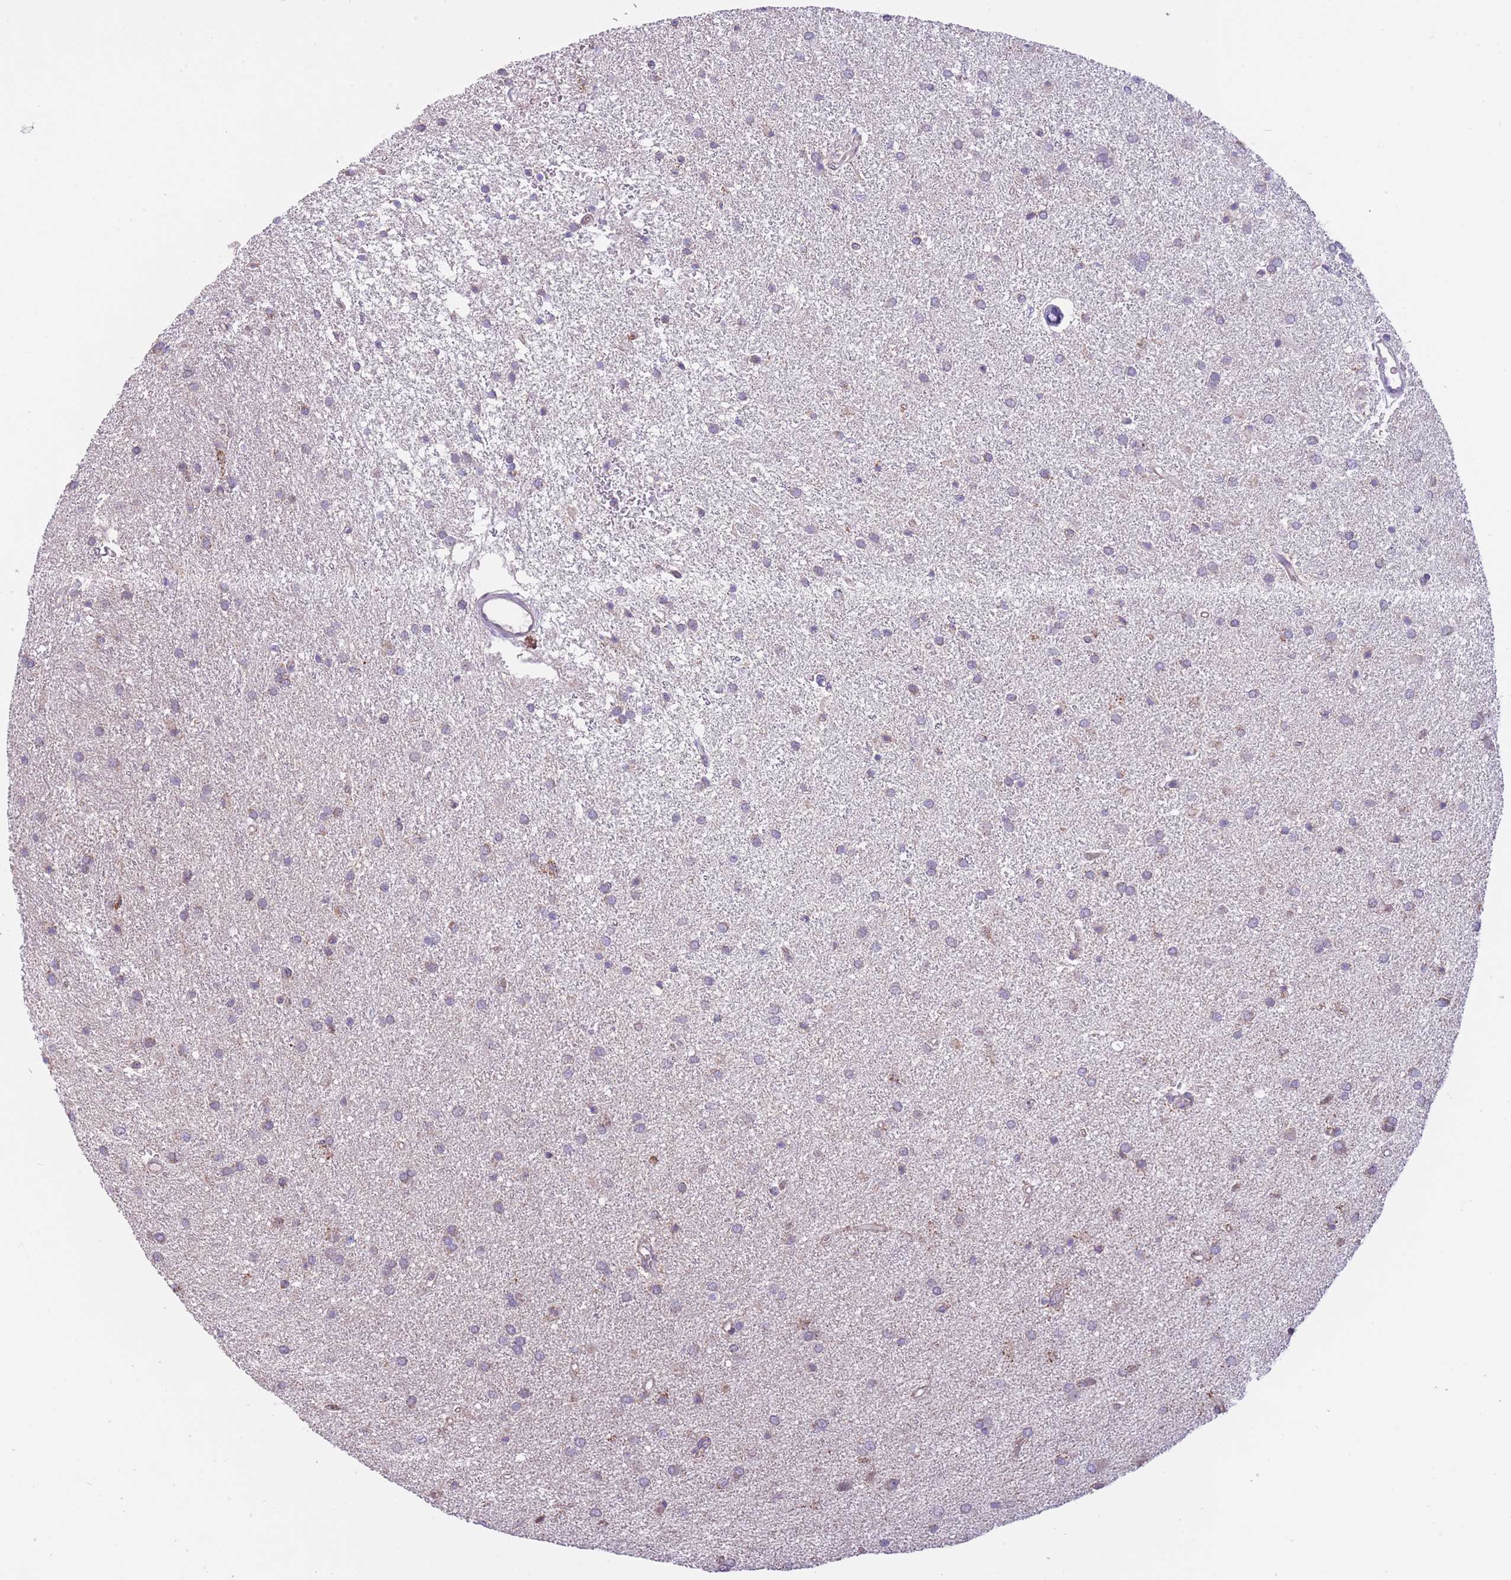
{"staining": {"intensity": "weak", "quantity": "<25%", "location": "cytoplasmic/membranous"}, "tissue": "glioma", "cell_type": "Tumor cells", "image_type": "cancer", "snomed": [{"axis": "morphology", "description": "Glioma, malignant, High grade"}, {"axis": "topography", "description": "Brain"}], "caption": "There is no significant positivity in tumor cells of malignant glioma (high-grade).", "gene": "MRPS18C", "patient": {"sex": "female", "age": 50}}